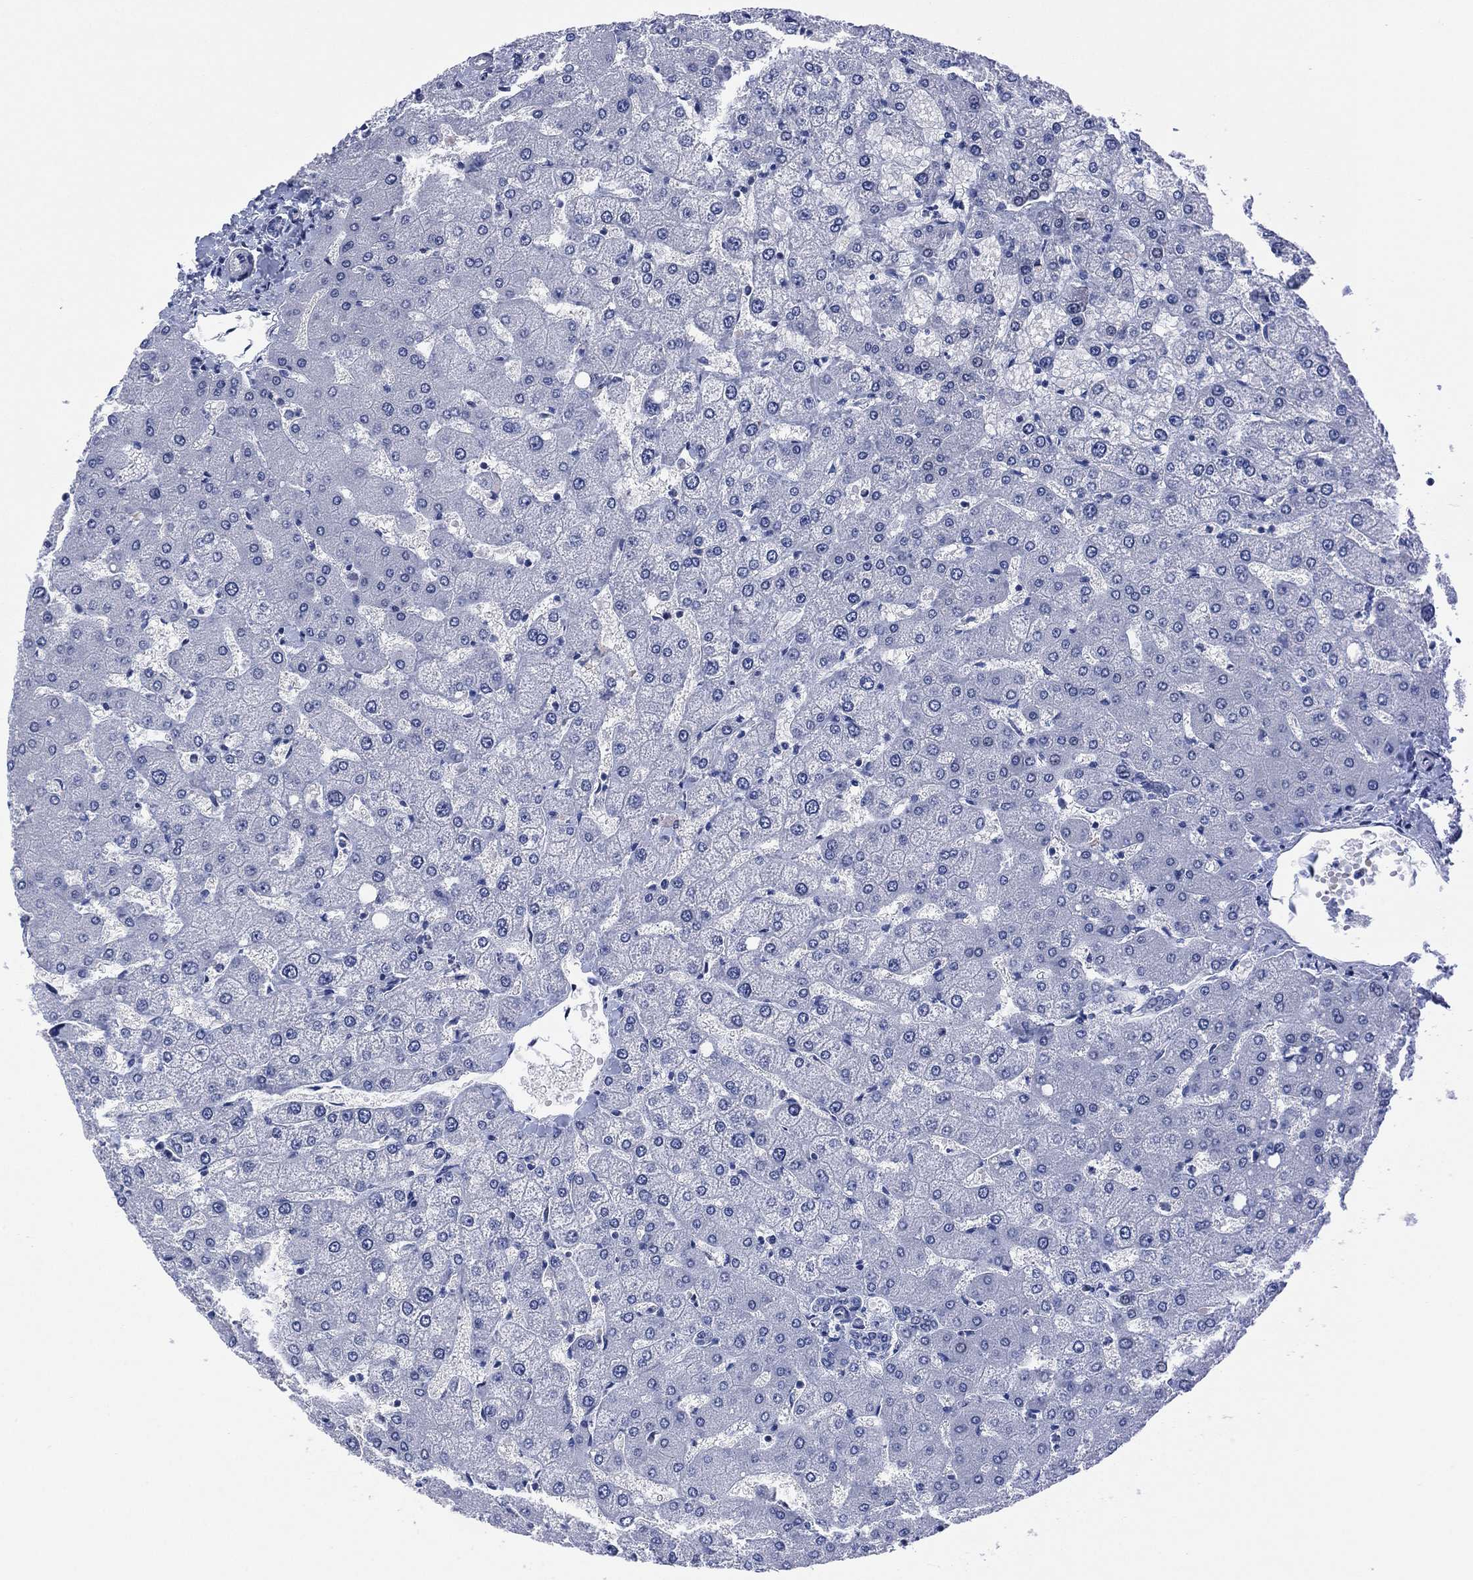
{"staining": {"intensity": "negative", "quantity": "none", "location": "none"}, "tissue": "liver", "cell_type": "Cholangiocytes", "image_type": "normal", "snomed": [{"axis": "morphology", "description": "Normal tissue, NOS"}, {"axis": "topography", "description": "Liver"}], "caption": "This image is of unremarkable liver stained with immunohistochemistry (IHC) to label a protein in brown with the nuclei are counter-stained blue. There is no expression in cholangiocytes. Nuclei are stained in blue.", "gene": "SLC4A4", "patient": {"sex": "female", "age": 54}}